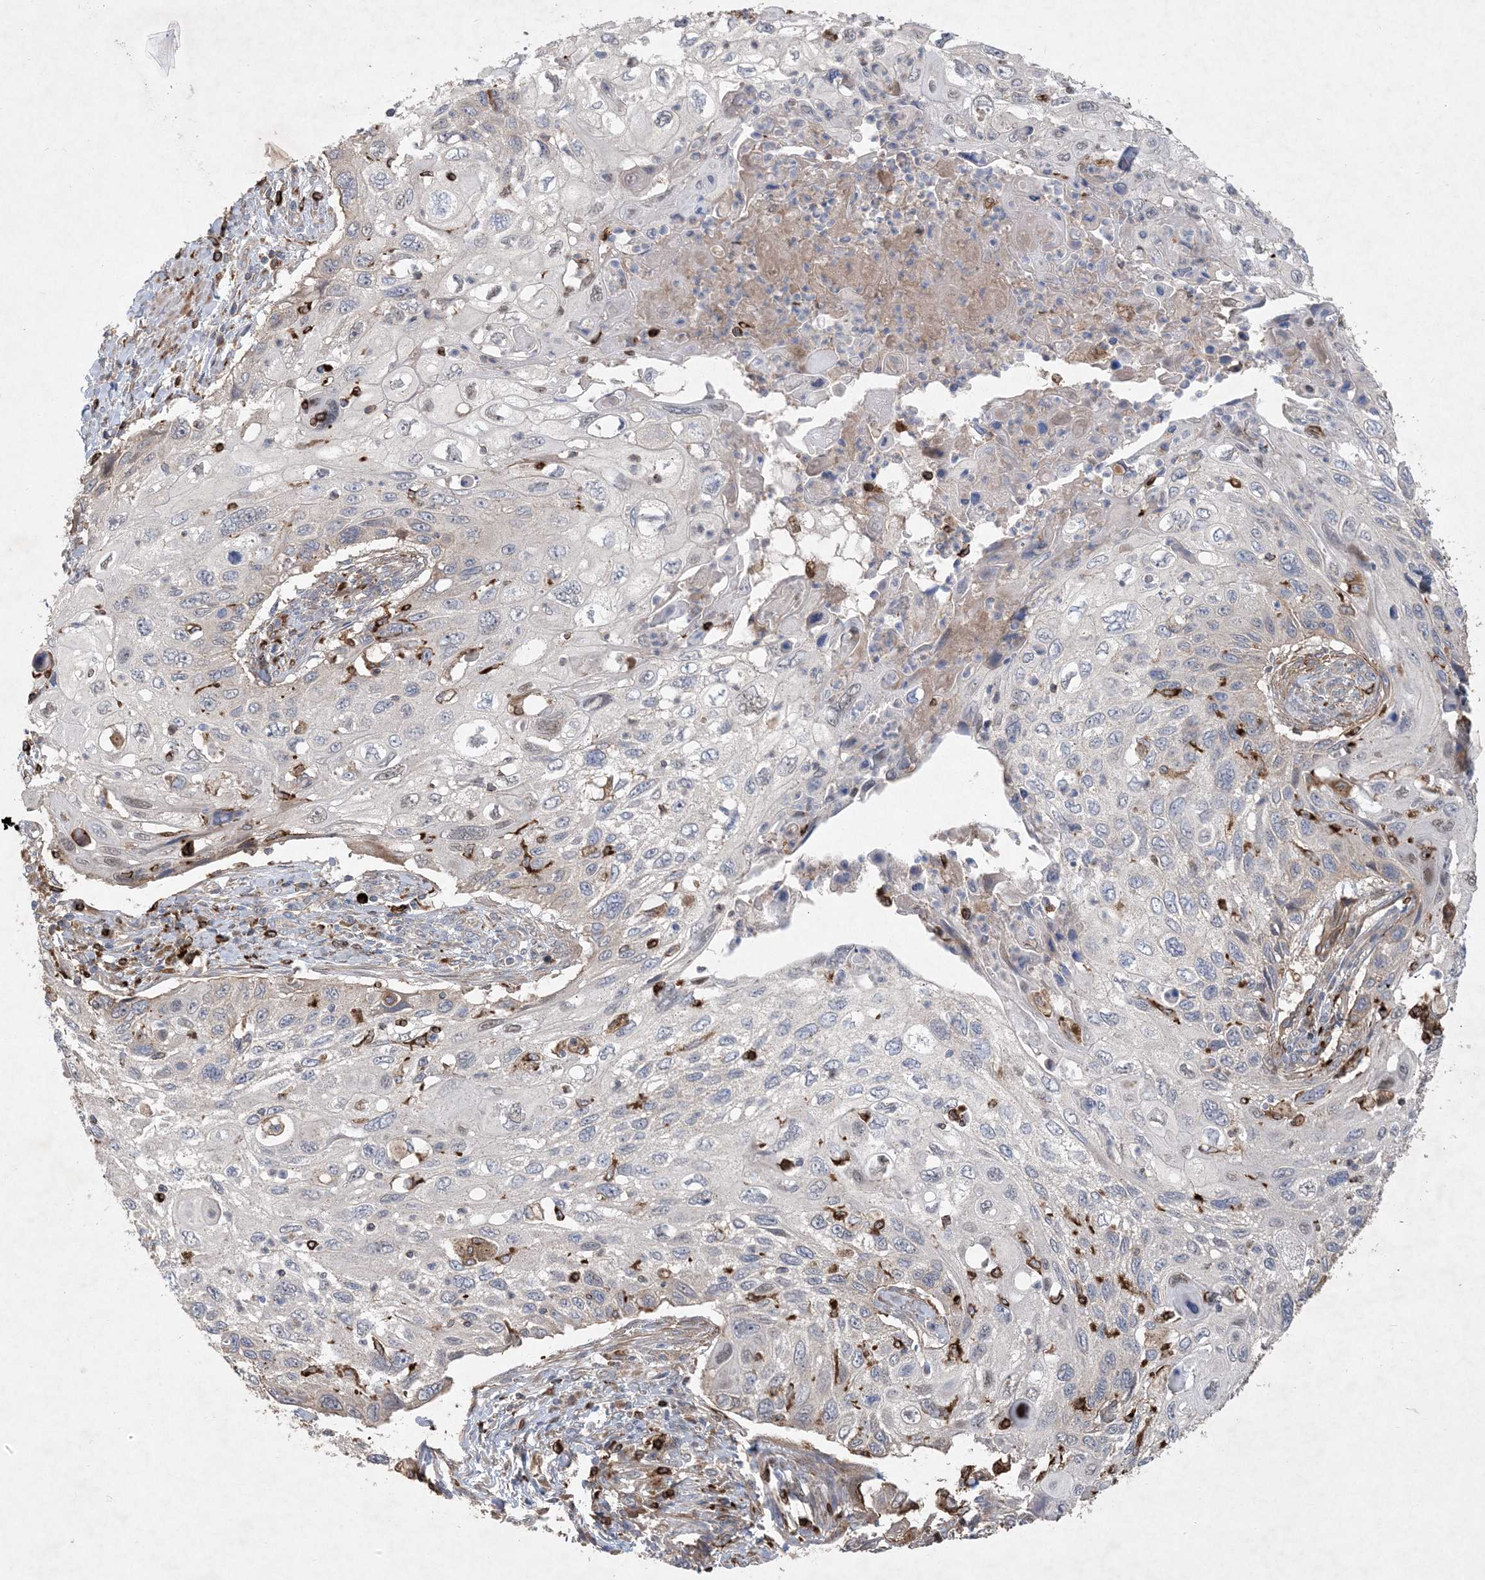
{"staining": {"intensity": "negative", "quantity": "none", "location": "none"}, "tissue": "cervical cancer", "cell_type": "Tumor cells", "image_type": "cancer", "snomed": [{"axis": "morphology", "description": "Squamous cell carcinoma, NOS"}, {"axis": "topography", "description": "Cervix"}], "caption": "Immunohistochemistry (IHC) image of neoplastic tissue: cervical squamous cell carcinoma stained with DAB (3,3'-diaminobenzidine) shows no significant protein expression in tumor cells.", "gene": "MASP2", "patient": {"sex": "female", "age": 70}}